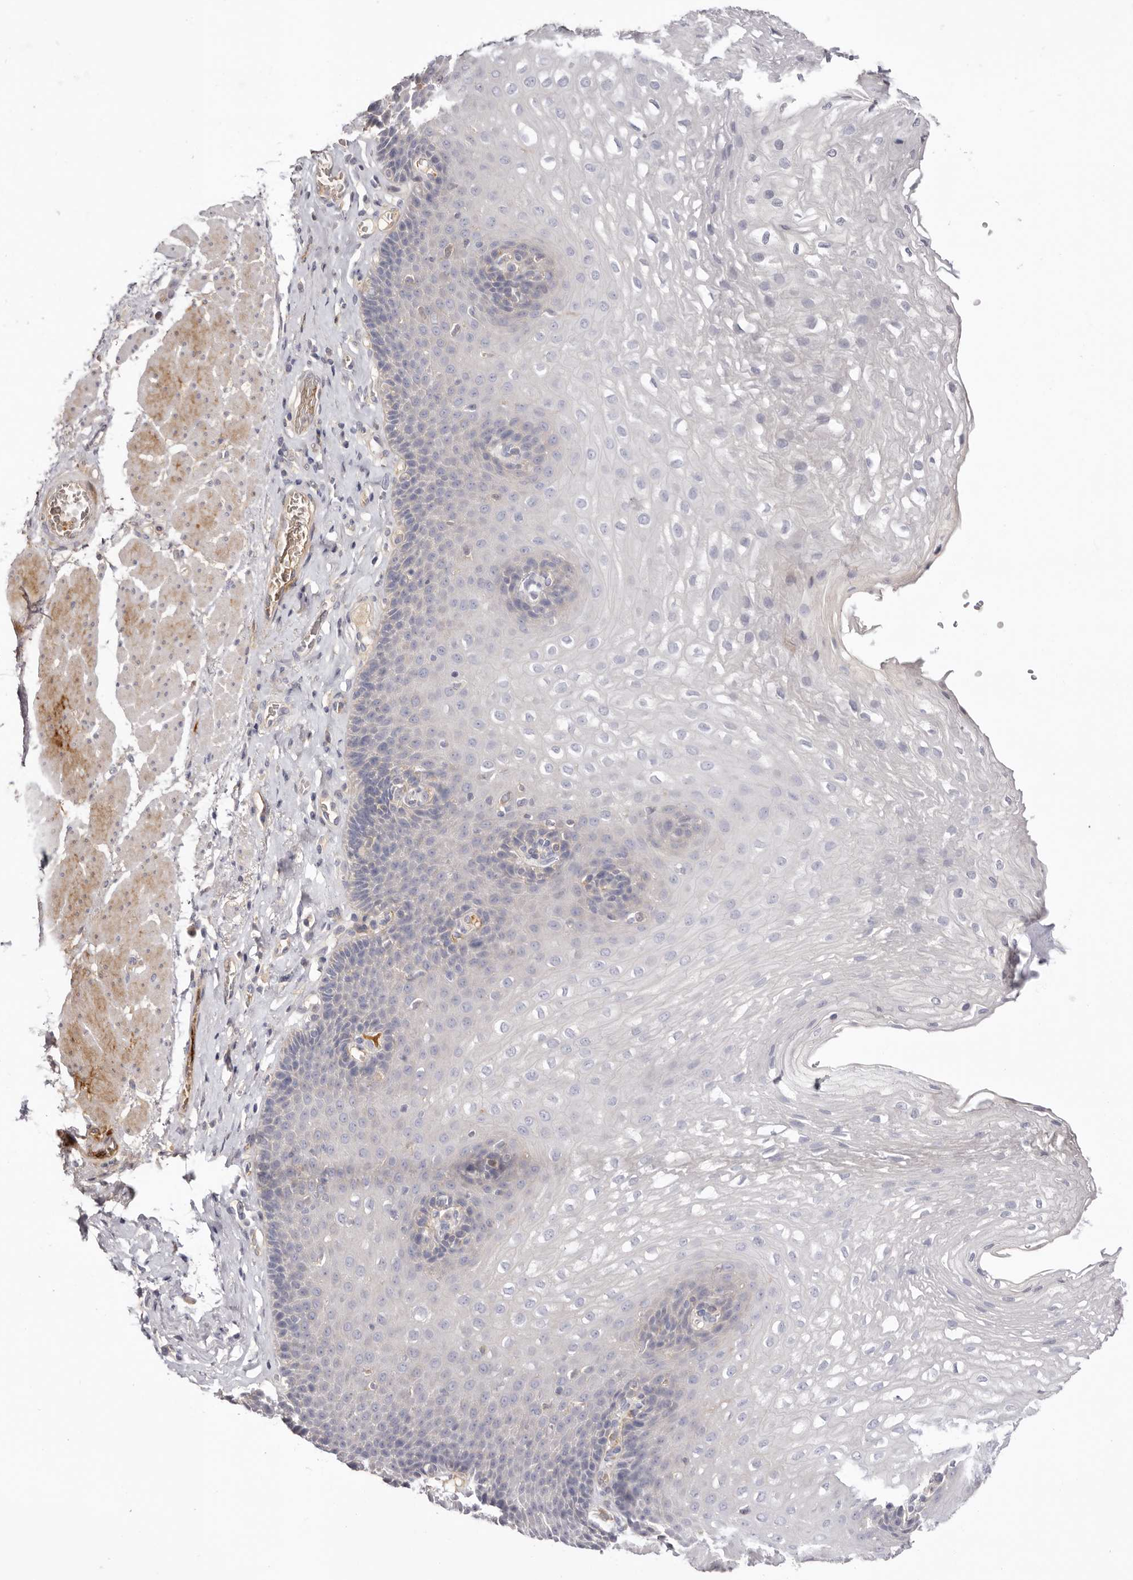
{"staining": {"intensity": "negative", "quantity": "none", "location": "none"}, "tissue": "esophagus", "cell_type": "Squamous epithelial cells", "image_type": "normal", "snomed": [{"axis": "morphology", "description": "Normal tissue, NOS"}, {"axis": "topography", "description": "Esophagus"}], "caption": "Human esophagus stained for a protein using IHC reveals no positivity in squamous epithelial cells.", "gene": "LMLN", "patient": {"sex": "female", "age": 66}}